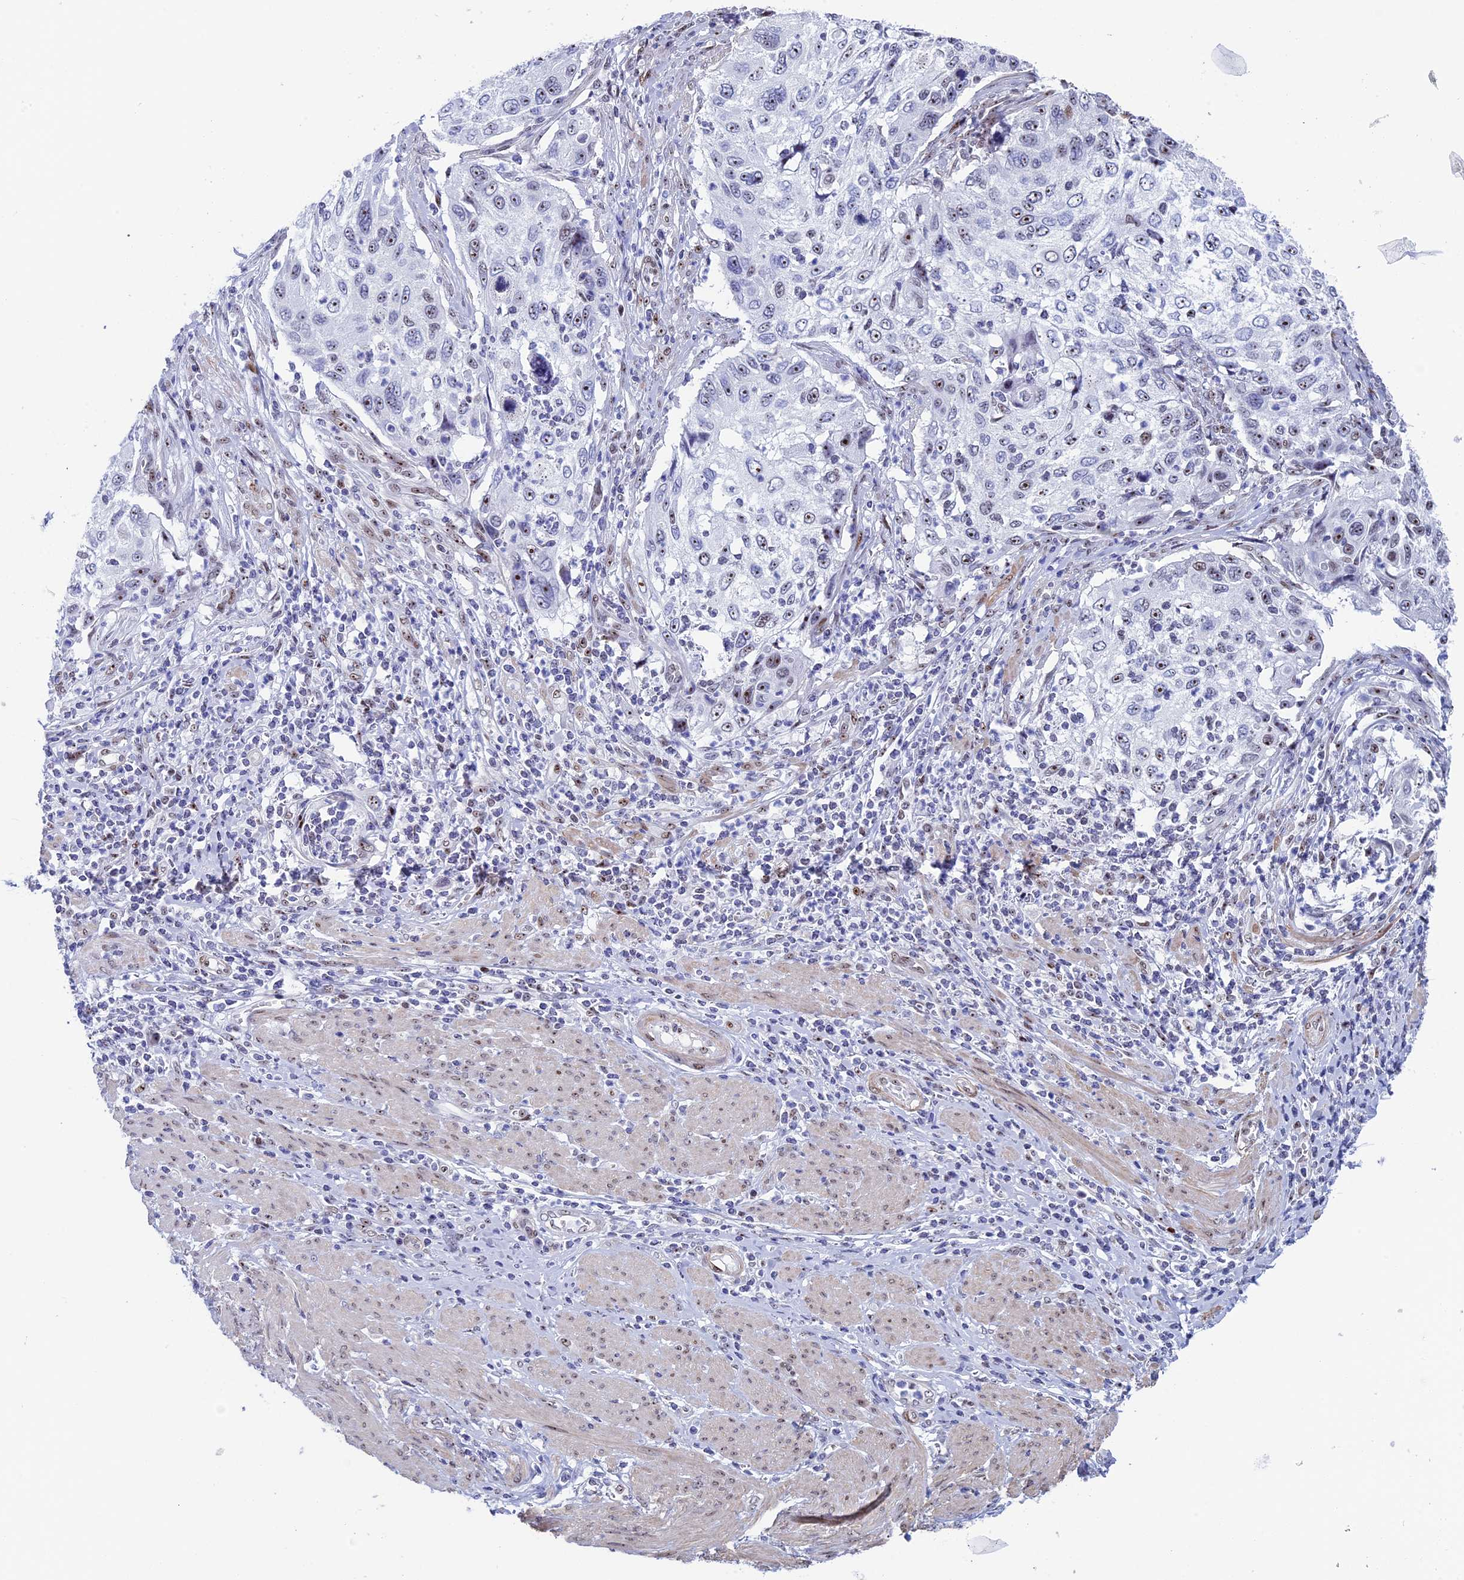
{"staining": {"intensity": "moderate", "quantity": "<25%", "location": "nuclear"}, "tissue": "cervical cancer", "cell_type": "Tumor cells", "image_type": "cancer", "snomed": [{"axis": "morphology", "description": "Squamous cell carcinoma, NOS"}, {"axis": "topography", "description": "Cervix"}], "caption": "Cervical cancer (squamous cell carcinoma) was stained to show a protein in brown. There is low levels of moderate nuclear staining in about <25% of tumor cells.", "gene": "CCDC86", "patient": {"sex": "female", "age": 70}}